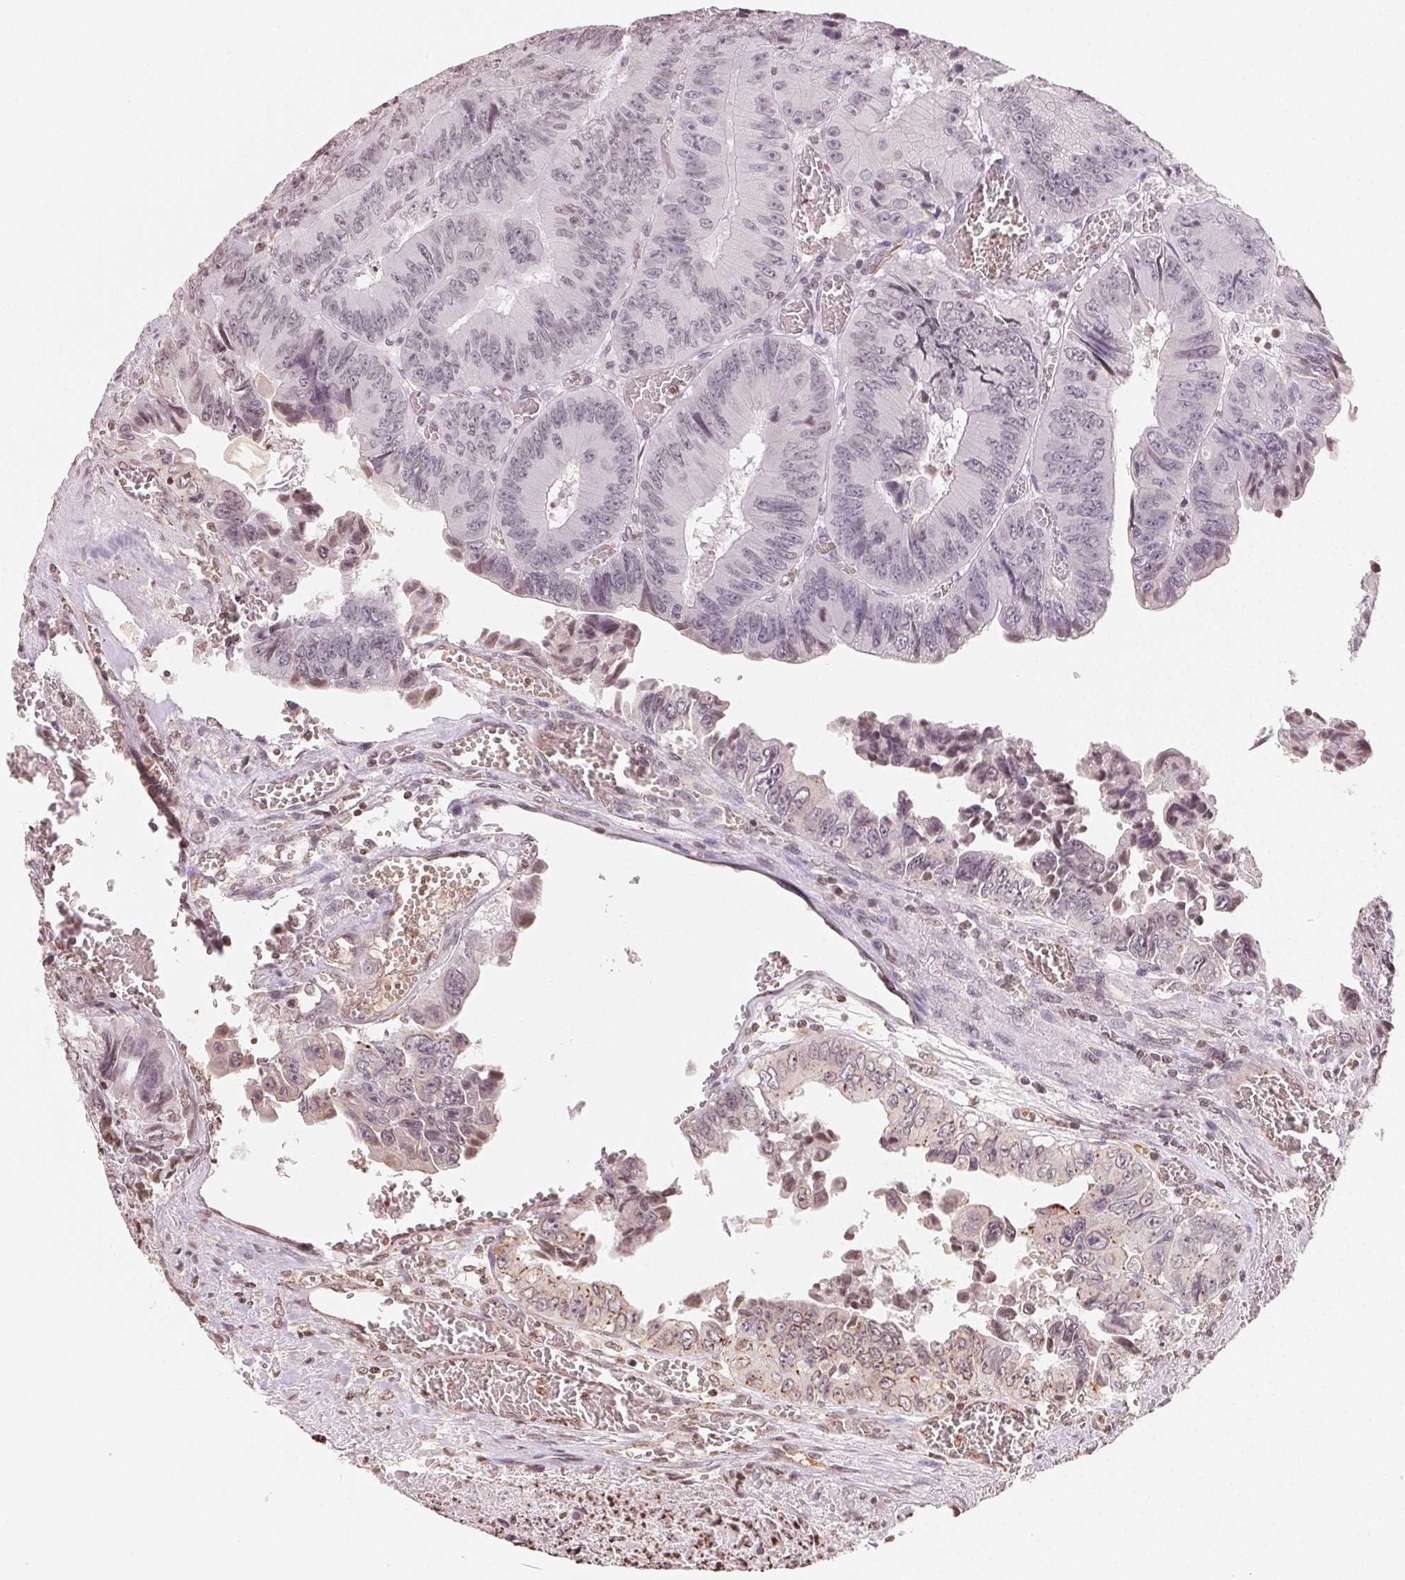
{"staining": {"intensity": "weak", "quantity": "<25%", "location": "nuclear"}, "tissue": "colorectal cancer", "cell_type": "Tumor cells", "image_type": "cancer", "snomed": [{"axis": "morphology", "description": "Adenocarcinoma, NOS"}, {"axis": "topography", "description": "Colon"}], "caption": "High magnification brightfield microscopy of colorectal cancer stained with DAB (3,3'-diaminobenzidine) (brown) and counterstained with hematoxylin (blue): tumor cells show no significant staining.", "gene": "TBP", "patient": {"sex": "female", "age": 84}}